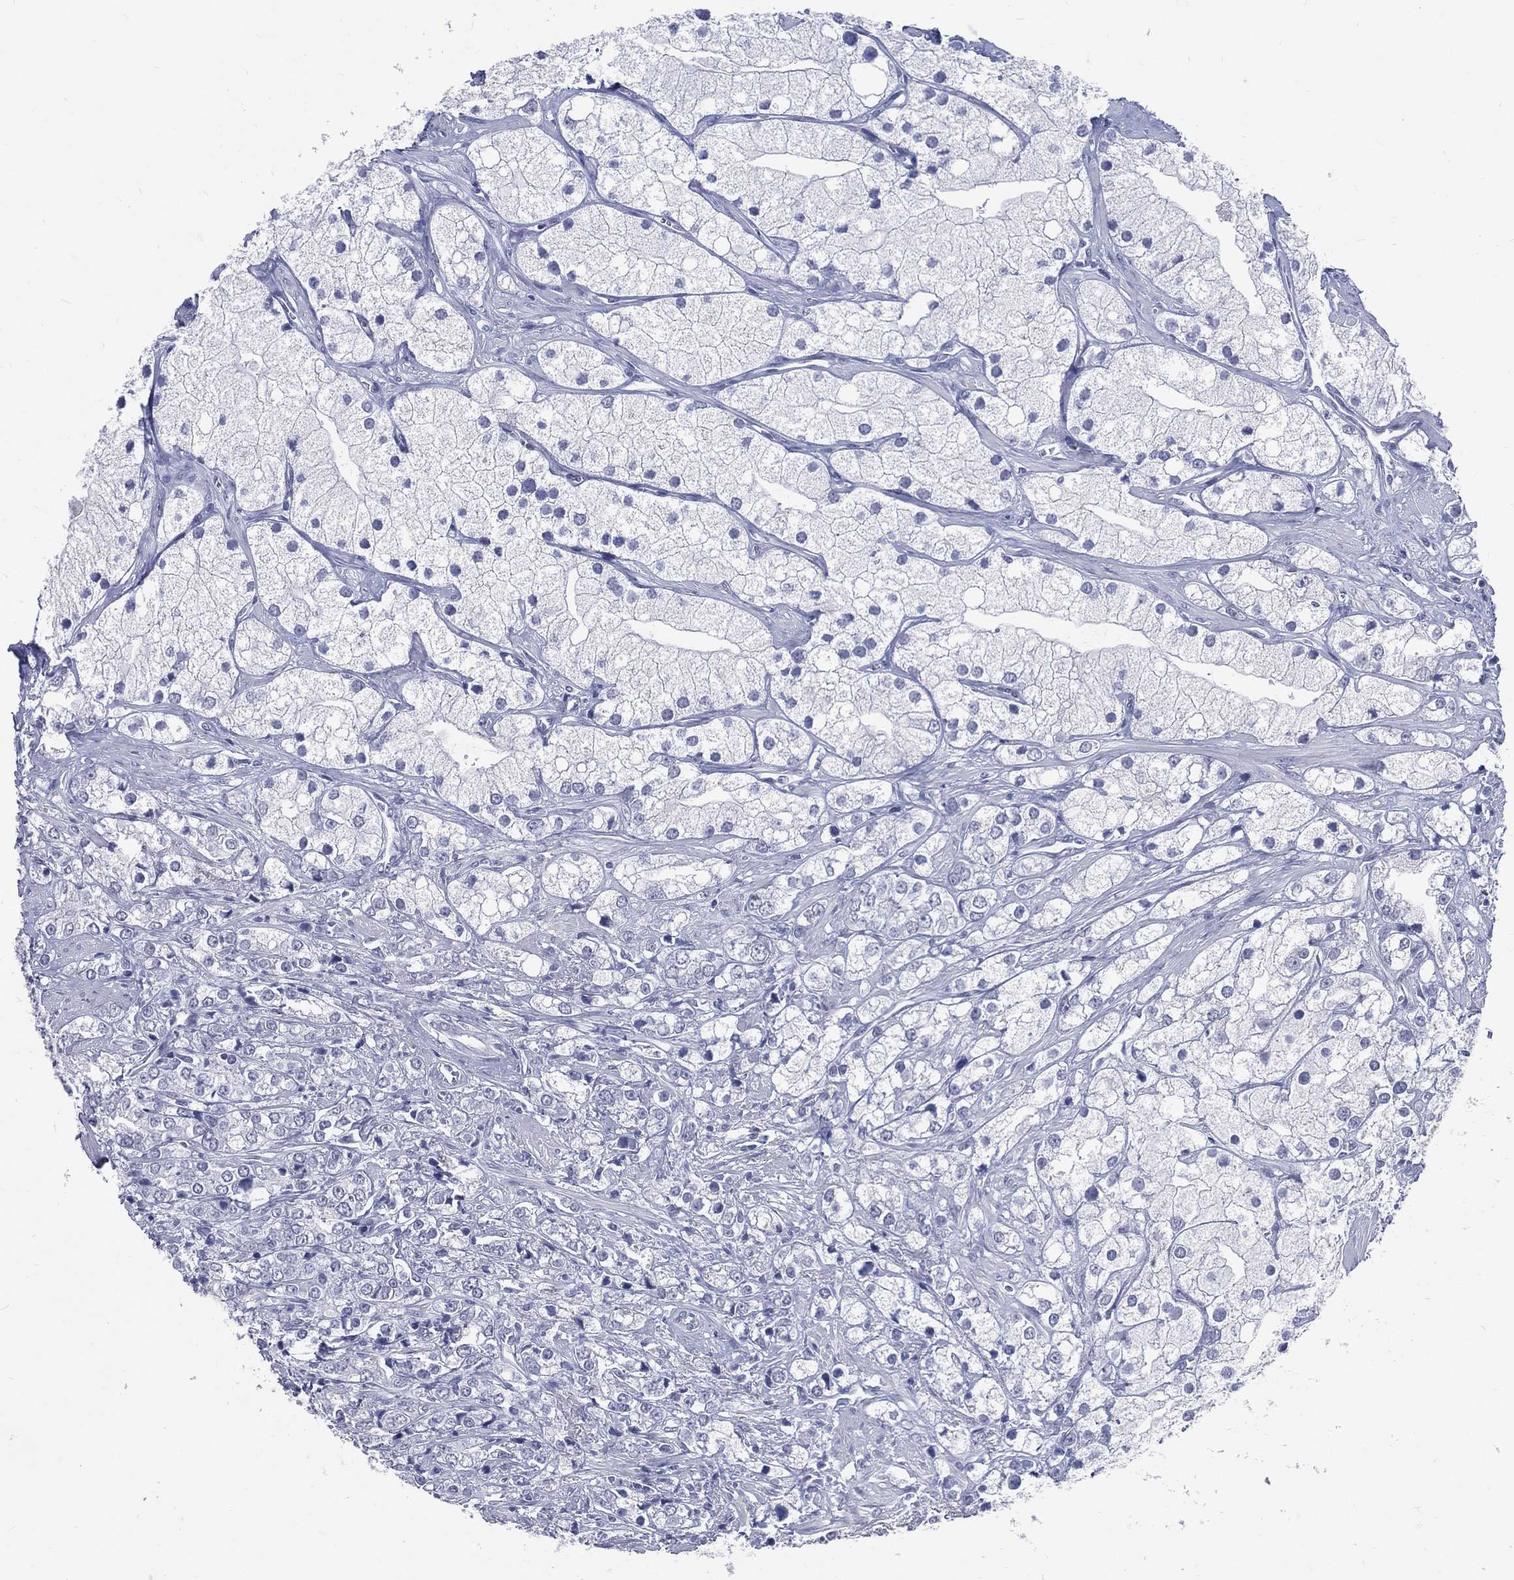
{"staining": {"intensity": "negative", "quantity": "none", "location": "none"}, "tissue": "prostate cancer", "cell_type": "Tumor cells", "image_type": "cancer", "snomed": [{"axis": "morphology", "description": "Adenocarcinoma, NOS"}, {"axis": "topography", "description": "Prostate and seminal vesicle, NOS"}, {"axis": "topography", "description": "Prostate"}], "caption": "This photomicrograph is of adenocarcinoma (prostate) stained with immunohistochemistry to label a protein in brown with the nuclei are counter-stained blue. There is no expression in tumor cells.", "gene": "MLLT10", "patient": {"sex": "male", "age": 79}}